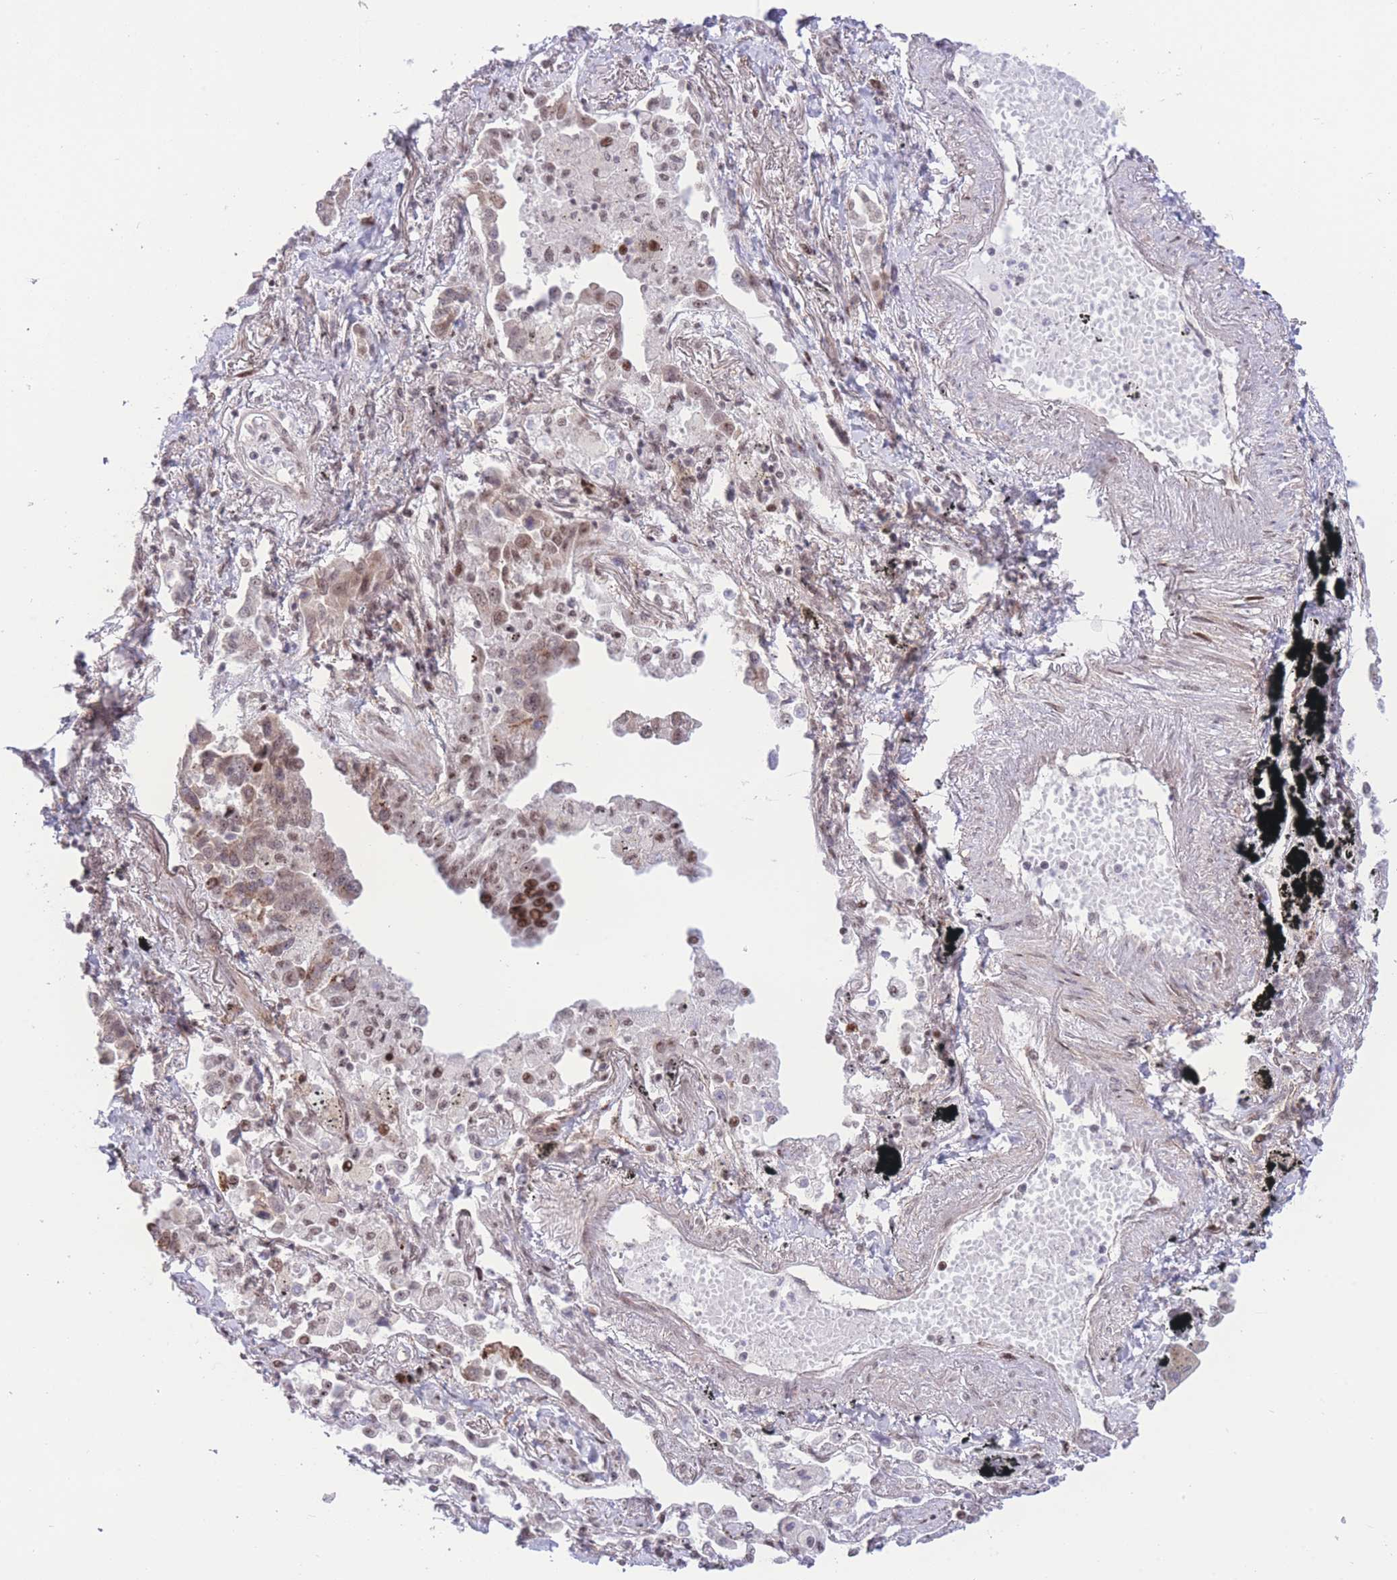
{"staining": {"intensity": "moderate", "quantity": "25%-75%", "location": "nuclear"}, "tissue": "lung cancer", "cell_type": "Tumor cells", "image_type": "cancer", "snomed": [{"axis": "morphology", "description": "Adenocarcinoma, NOS"}, {"axis": "topography", "description": "Lung"}], "caption": "IHC photomicrograph of human lung cancer (adenocarcinoma) stained for a protein (brown), which reveals medium levels of moderate nuclear positivity in approximately 25%-75% of tumor cells.", "gene": "PCIF1", "patient": {"sex": "male", "age": 67}}